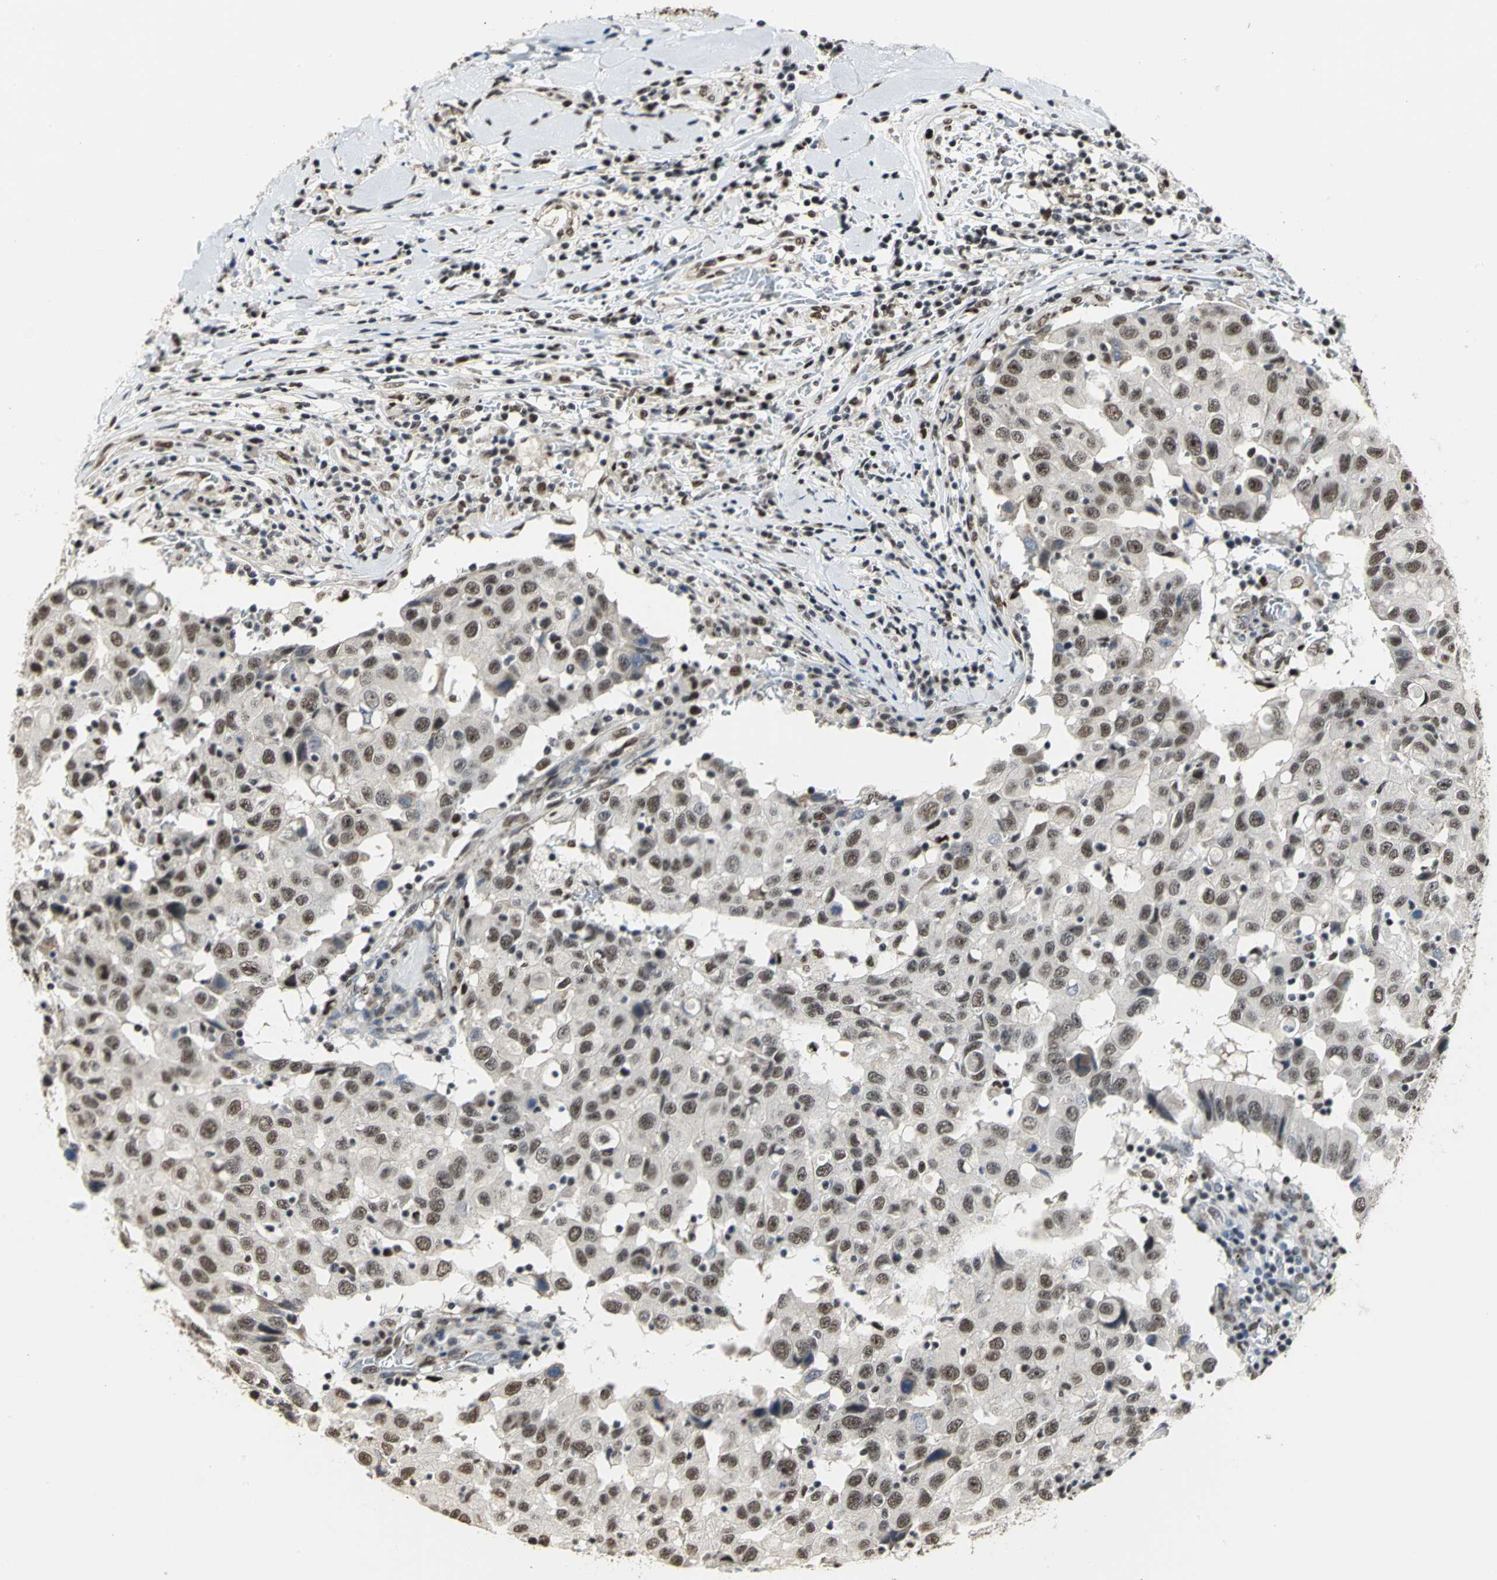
{"staining": {"intensity": "strong", "quantity": ">75%", "location": "nuclear"}, "tissue": "breast cancer", "cell_type": "Tumor cells", "image_type": "cancer", "snomed": [{"axis": "morphology", "description": "Duct carcinoma"}, {"axis": "topography", "description": "Breast"}], "caption": "A high-resolution photomicrograph shows immunohistochemistry staining of breast invasive ductal carcinoma, which demonstrates strong nuclear positivity in about >75% of tumor cells.", "gene": "CCDC88C", "patient": {"sex": "female", "age": 27}}